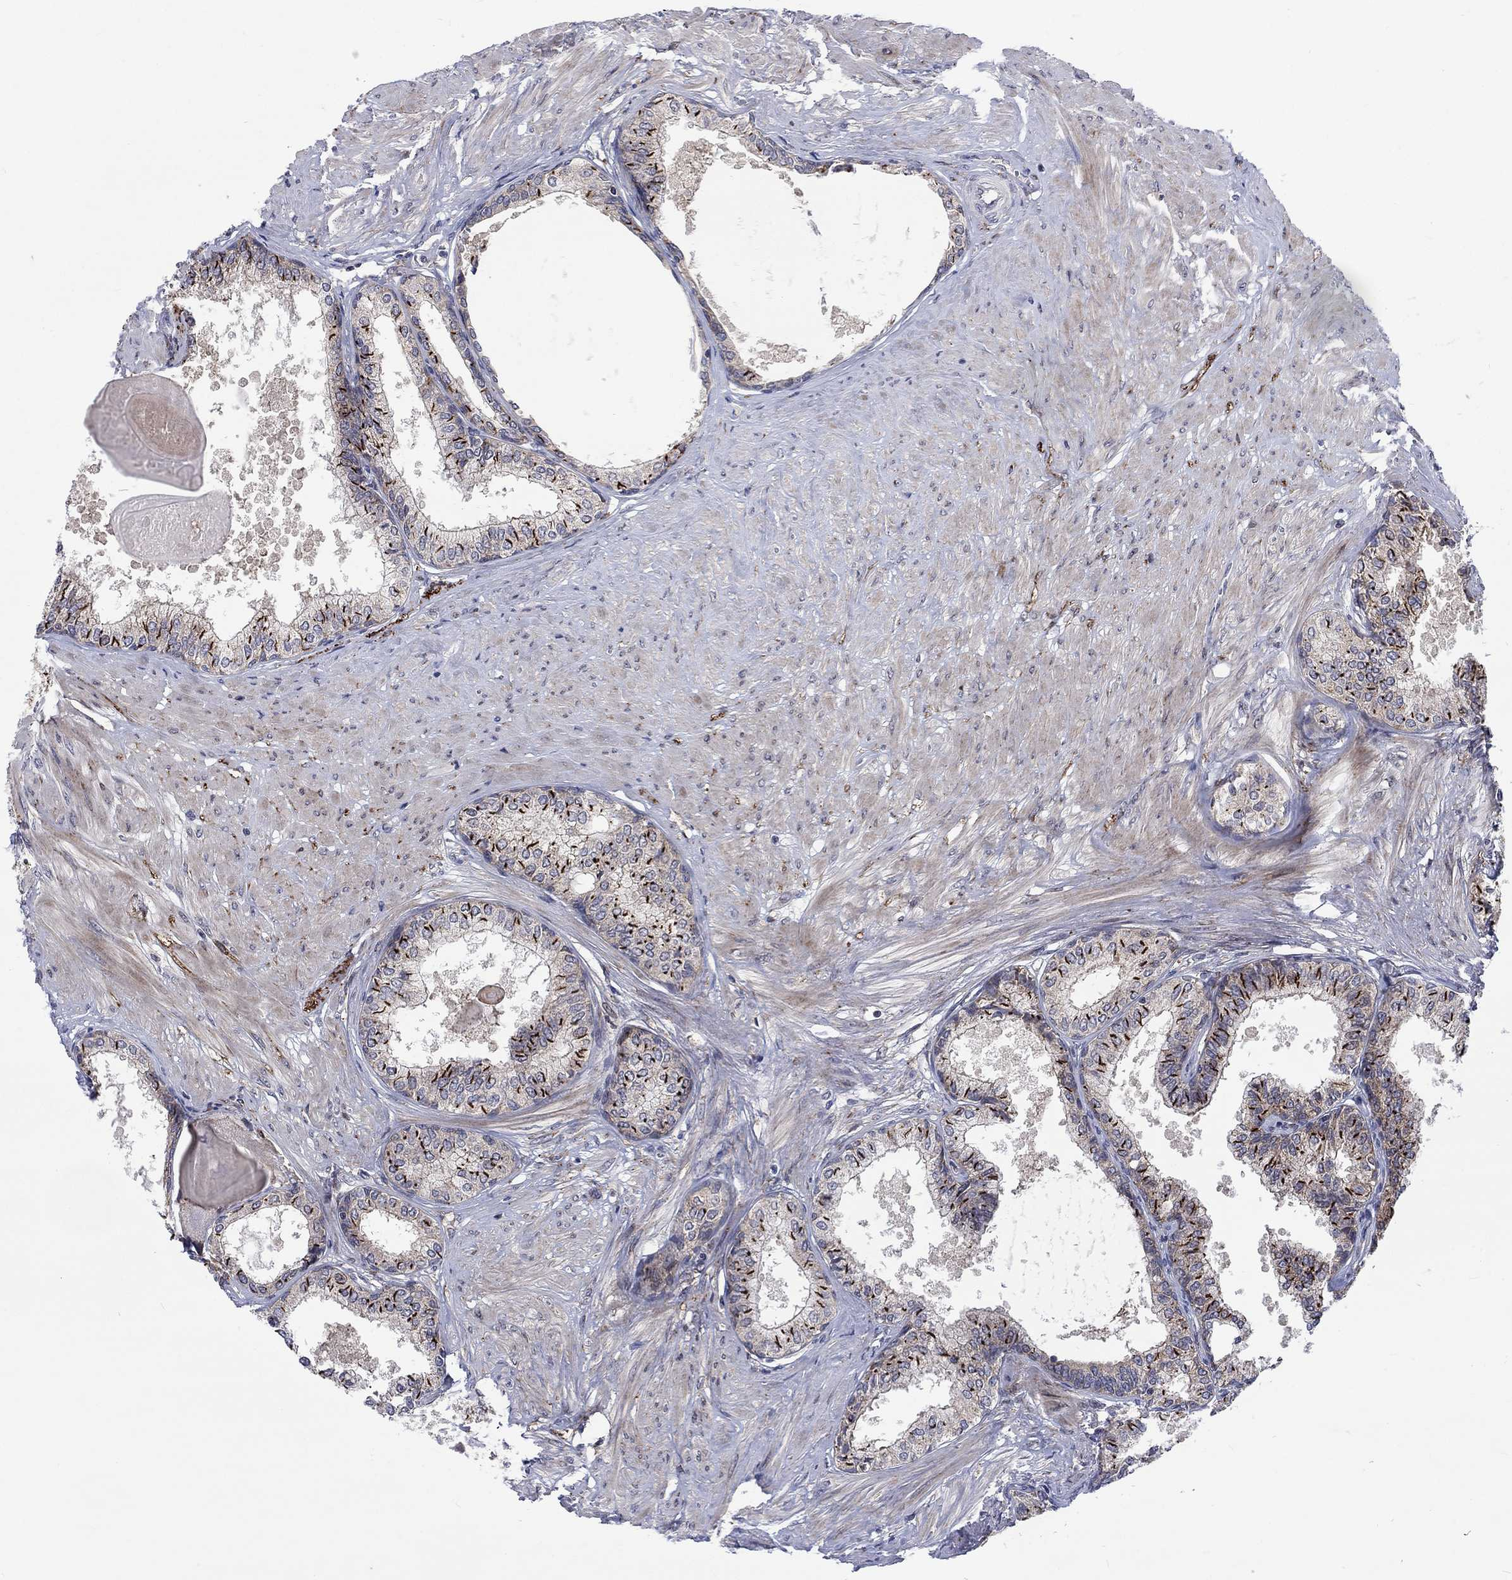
{"staining": {"intensity": "strong", "quantity": "<25%", "location": "cytoplasmic/membranous"}, "tissue": "prostate", "cell_type": "Glandular cells", "image_type": "normal", "snomed": [{"axis": "morphology", "description": "Normal tissue, NOS"}, {"axis": "topography", "description": "Prostate"}], "caption": "Immunohistochemical staining of normal human prostate displays medium levels of strong cytoplasmic/membranous positivity in about <25% of glandular cells. Nuclei are stained in blue.", "gene": "SLC35F2", "patient": {"sex": "male", "age": 63}}